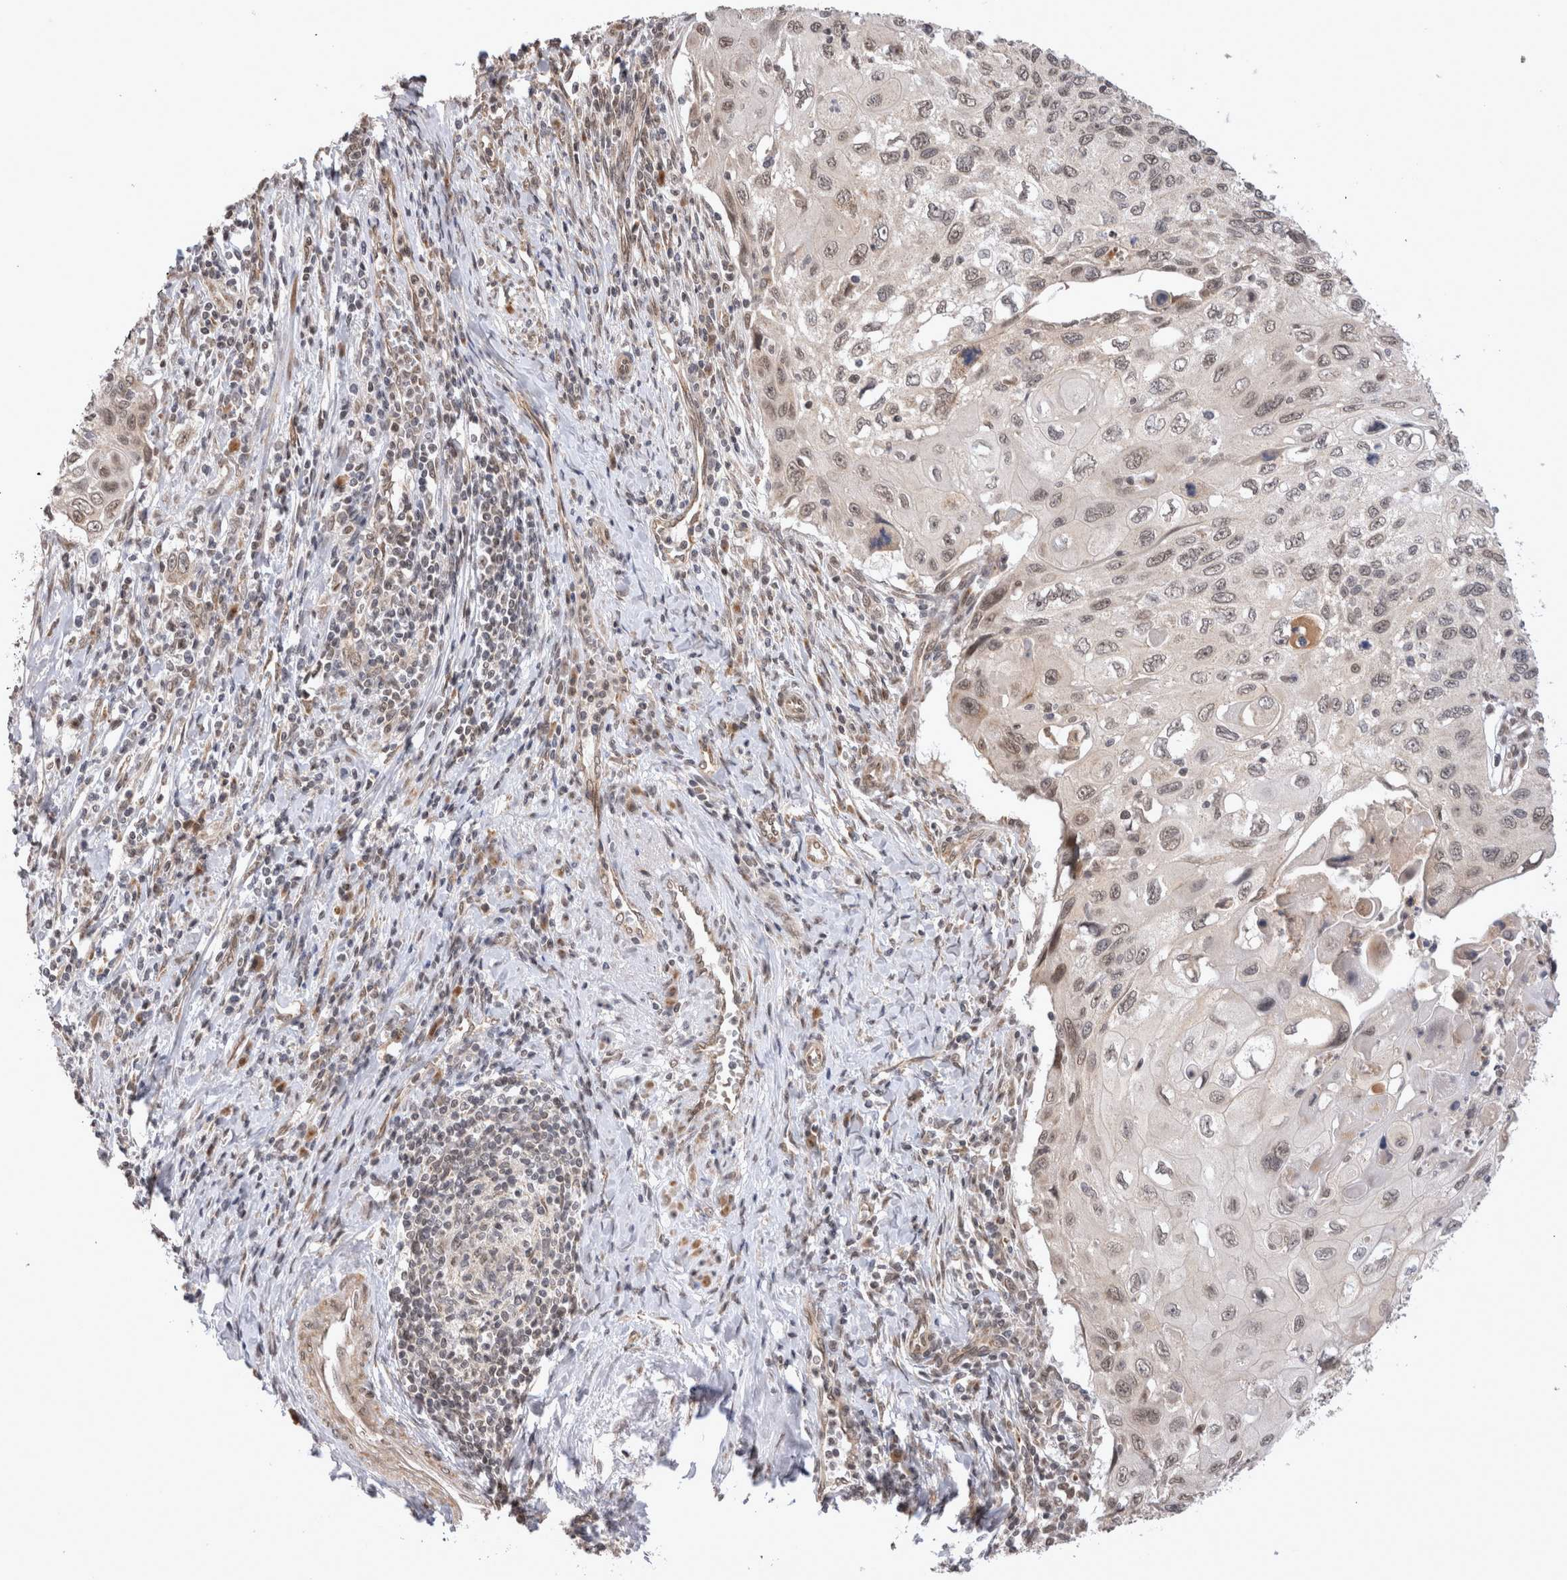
{"staining": {"intensity": "weak", "quantity": ">75%", "location": "nuclear"}, "tissue": "cervical cancer", "cell_type": "Tumor cells", "image_type": "cancer", "snomed": [{"axis": "morphology", "description": "Squamous cell carcinoma, NOS"}, {"axis": "topography", "description": "Cervix"}], "caption": "This micrograph shows immunohistochemistry (IHC) staining of human cervical cancer (squamous cell carcinoma), with low weak nuclear positivity in about >75% of tumor cells.", "gene": "TMEM65", "patient": {"sex": "female", "age": 70}}